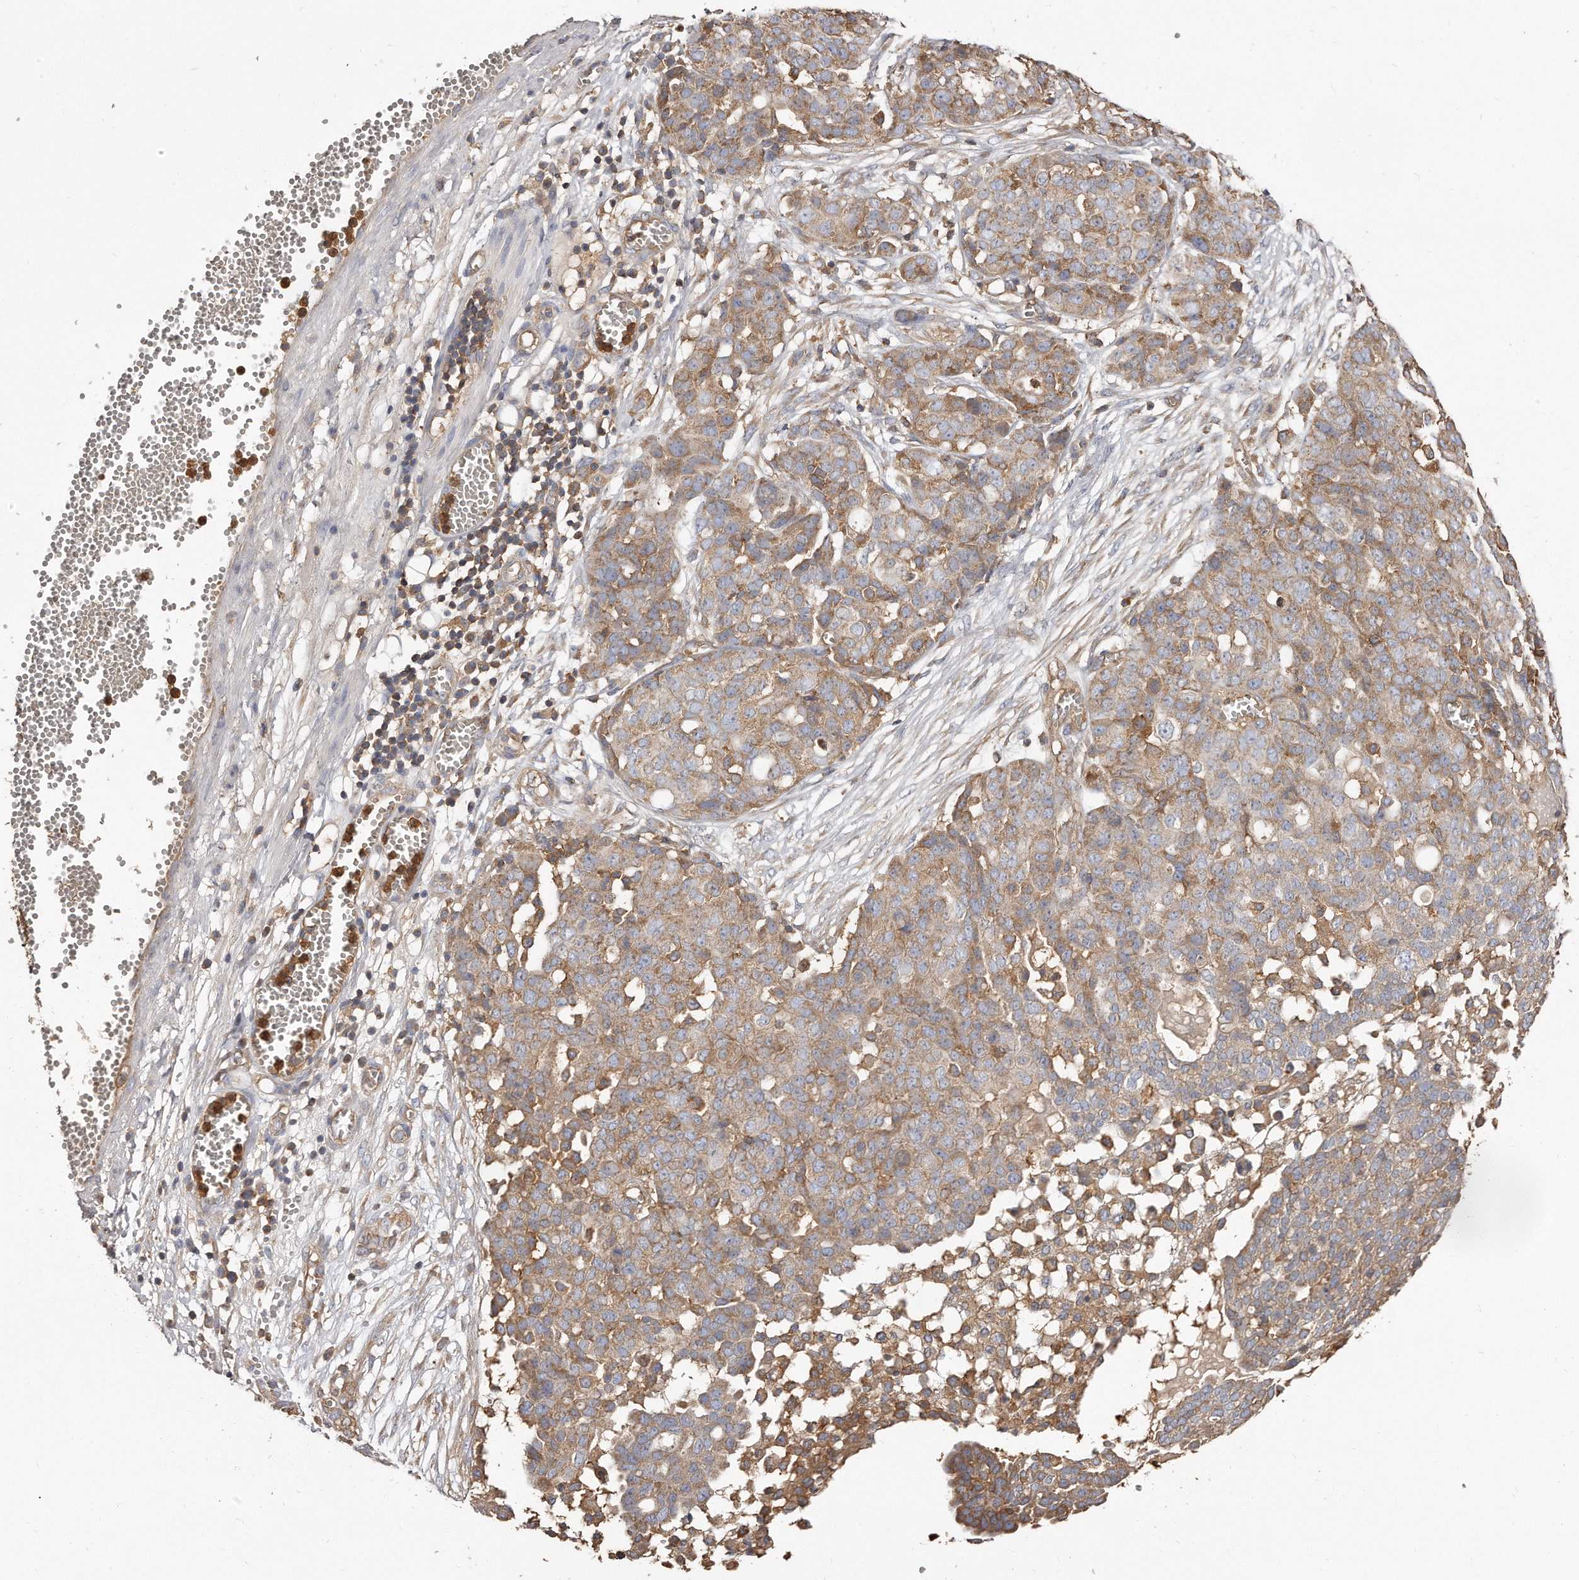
{"staining": {"intensity": "moderate", "quantity": "25%-75%", "location": "cytoplasmic/membranous"}, "tissue": "ovarian cancer", "cell_type": "Tumor cells", "image_type": "cancer", "snomed": [{"axis": "morphology", "description": "Cystadenocarcinoma, serous, NOS"}, {"axis": "topography", "description": "Soft tissue"}, {"axis": "topography", "description": "Ovary"}], "caption": "Protein expression by immunohistochemistry displays moderate cytoplasmic/membranous expression in about 25%-75% of tumor cells in ovarian serous cystadenocarcinoma.", "gene": "CAP1", "patient": {"sex": "female", "age": 57}}